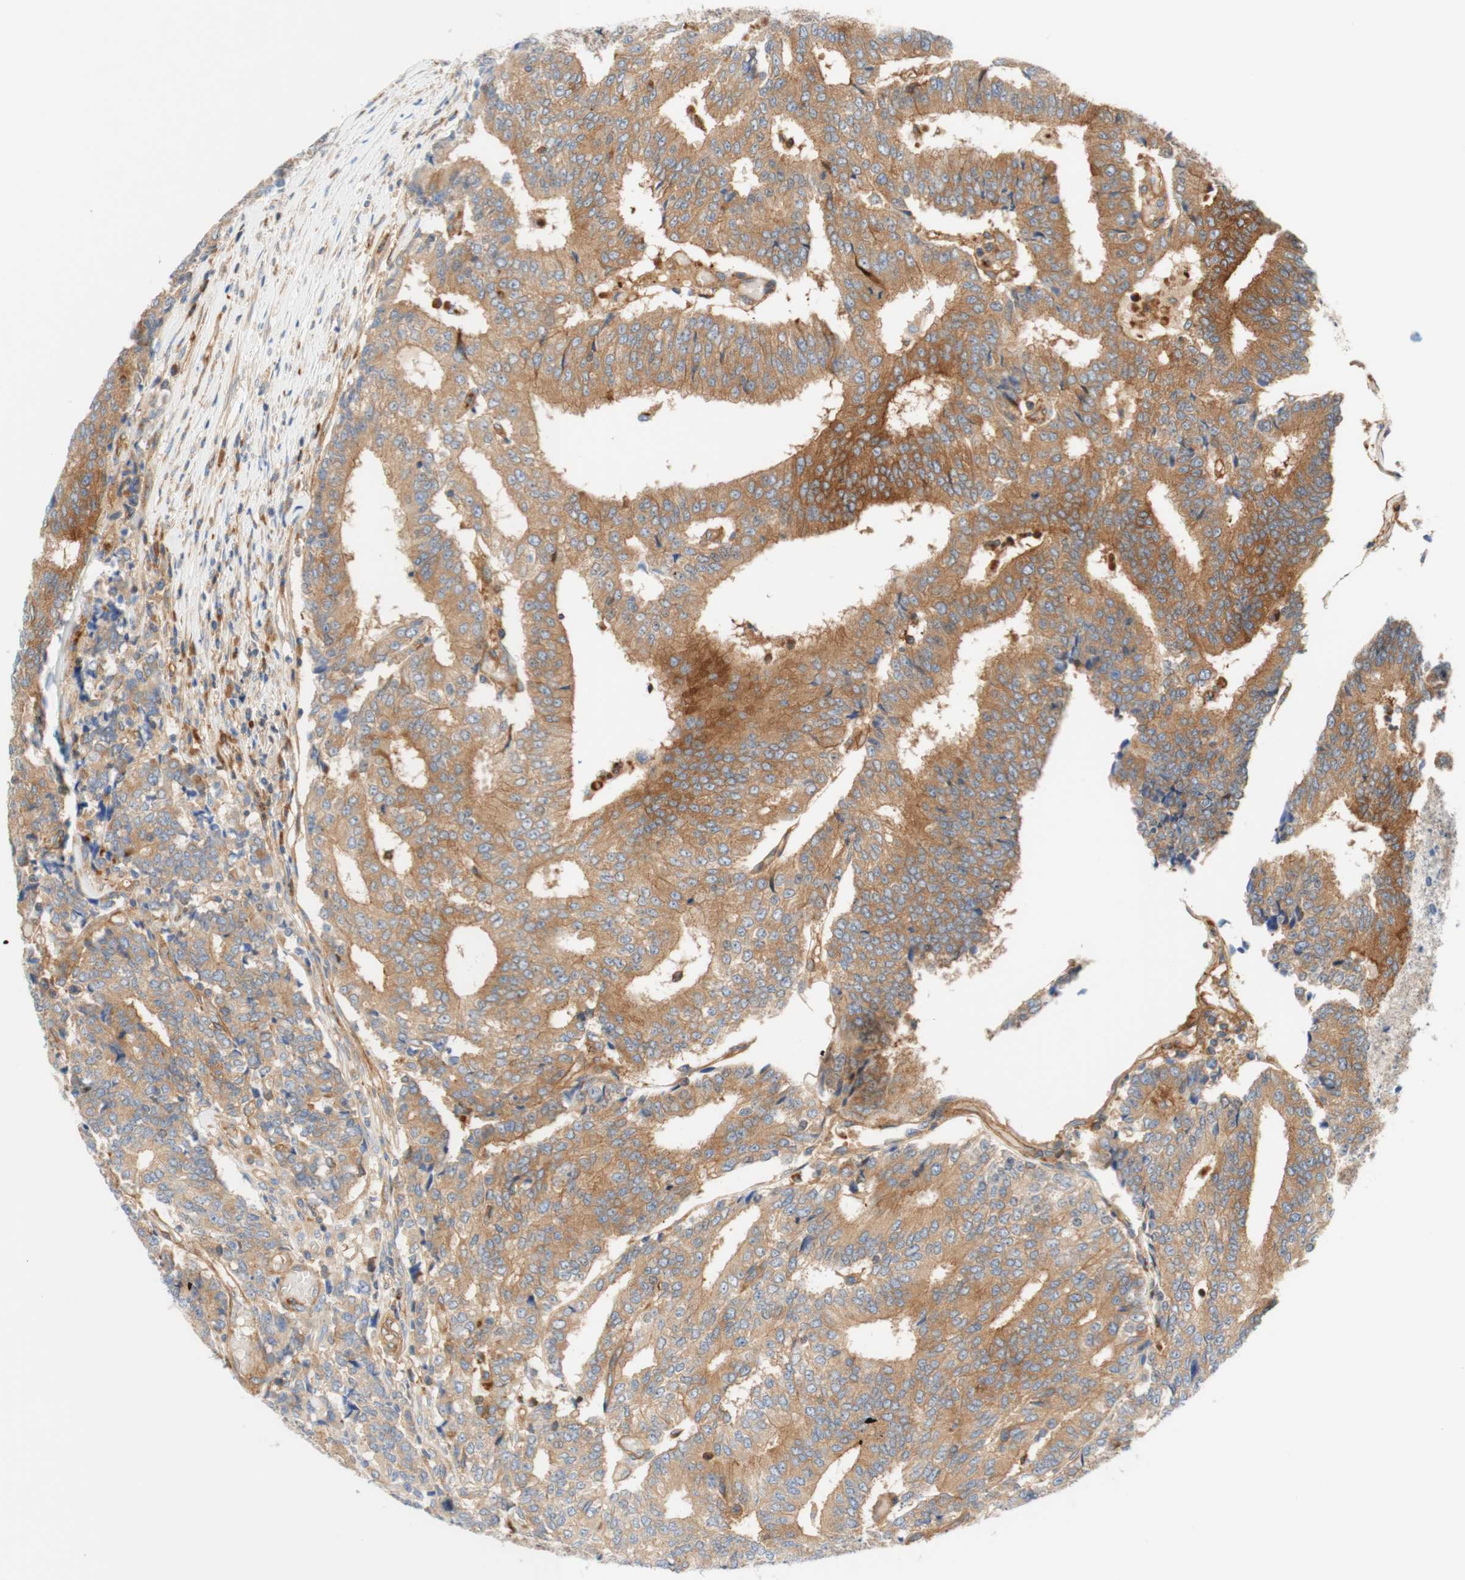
{"staining": {"intensity": "moderate", "quantity": "25%-75%", "location": "cytoplasmic/membranous"}, "tissue": "prostate cancer", "cell_type": "Tumor cells", "image_type": "cancer", "snomed": [{"axis": "morphology", "description": "Normal tissue, NOS"}, {"axis": "morphology", "description": "Adenocarcinoma, High grade"}, {"axis": "topography", "description": "Prostate"}, {"axis": "topography", "description": "Seminal veicle"}], "caption": "Immunohistochemical staining of adenocarcinoma (high-grade) (prostate) demonstrates medium levels of moderate cytoplasmic/membranous expression in approximately 25%-75% of tumor cells.", "gene": "STOM", "patient": {"sex": "male", "age": 55}}